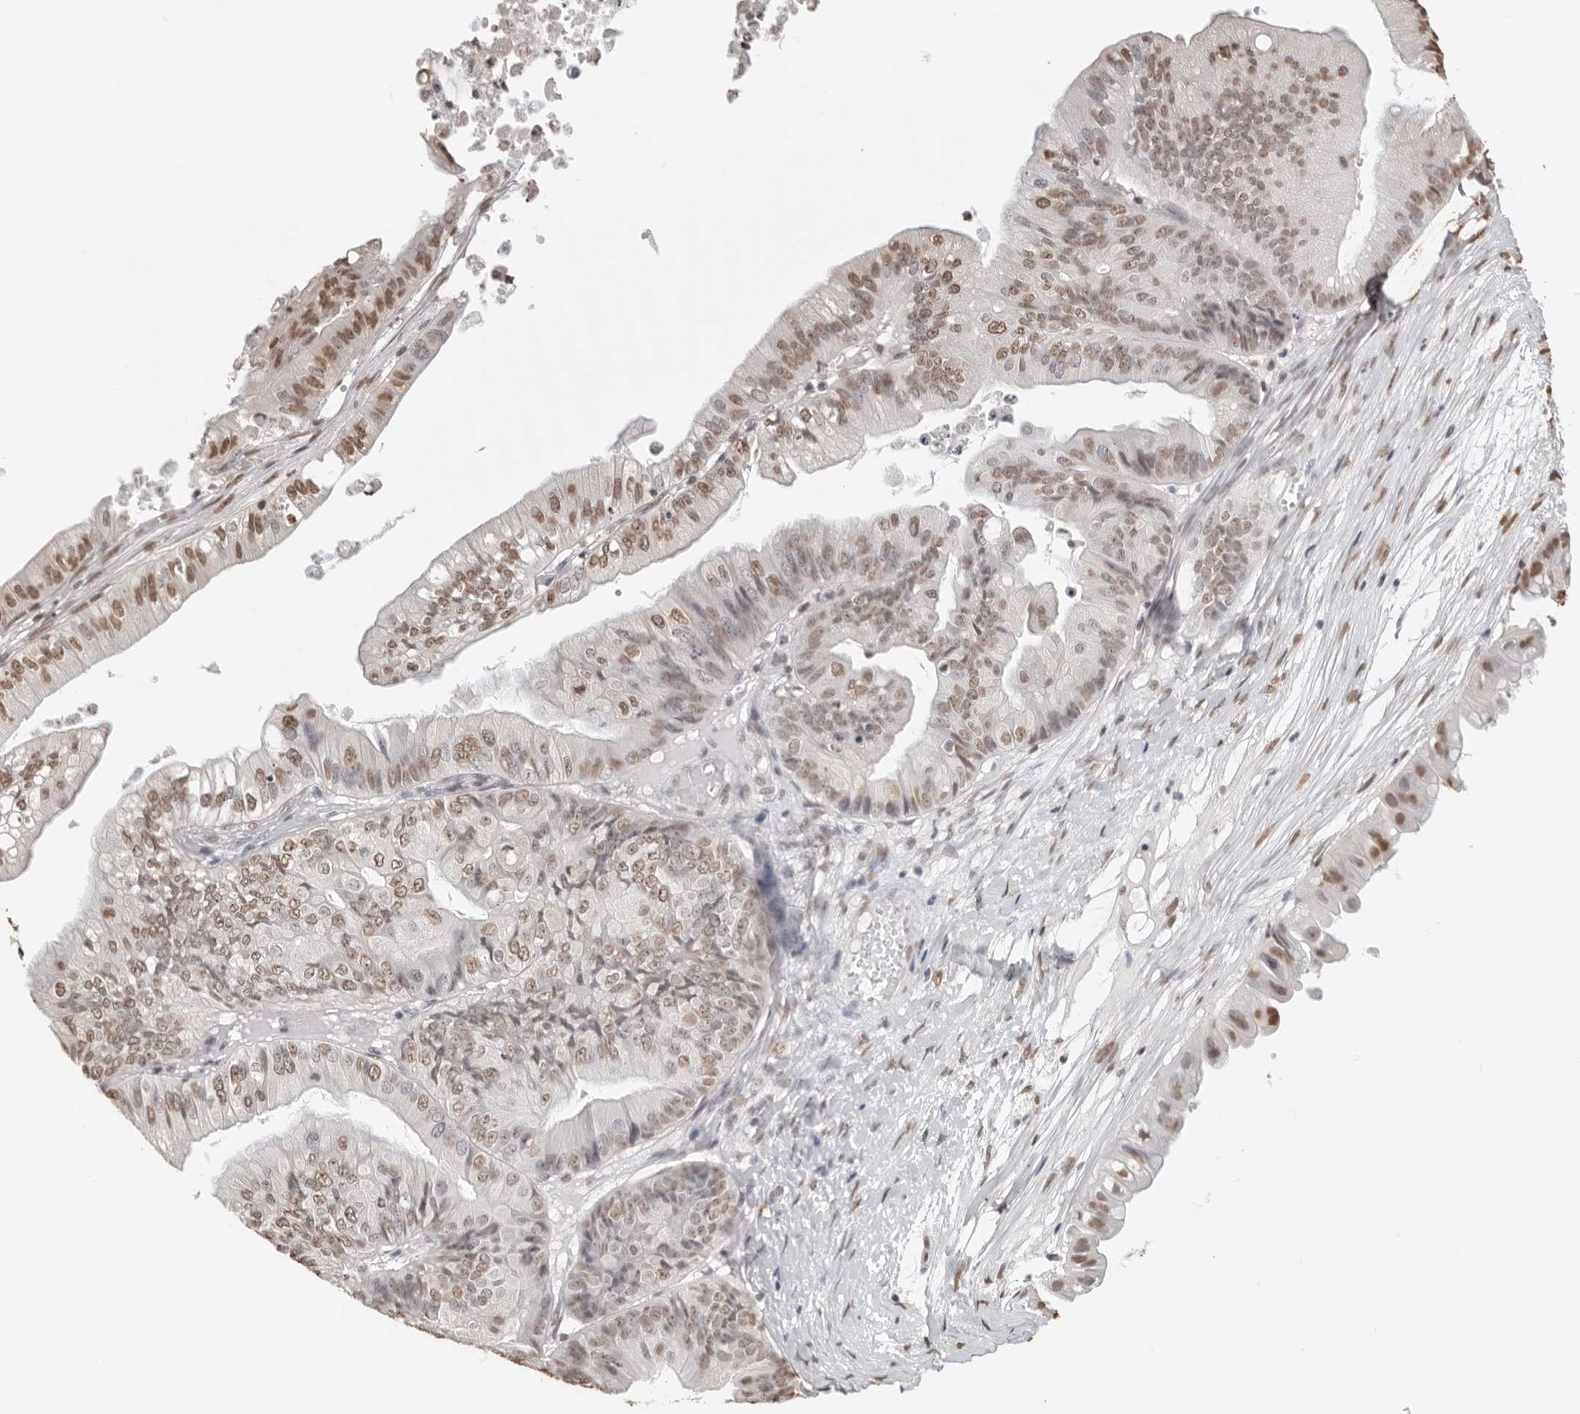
{"staining": {"intensity": "moderate", "quantity": ">75%", "location": "nuclear"}, "tissue": "ovarian cancer", "cell_type": "Tumor cells", "image_type": "cancer", "snomed": [{"axis": "morphology", "description": "Cystadenocarcinoma, mucinous, NOS"}, {"axis": "topography", "description": "Ovary"}], "caption": "Ovarian mucinous cystadenocarcinoma was stained to show a protein in brown. There is medium levels of moderate nuclear expression in approximately >75% of tumor cells.", "gene": "OLIG3", "patient": {"sex": "female", "age": 61}}